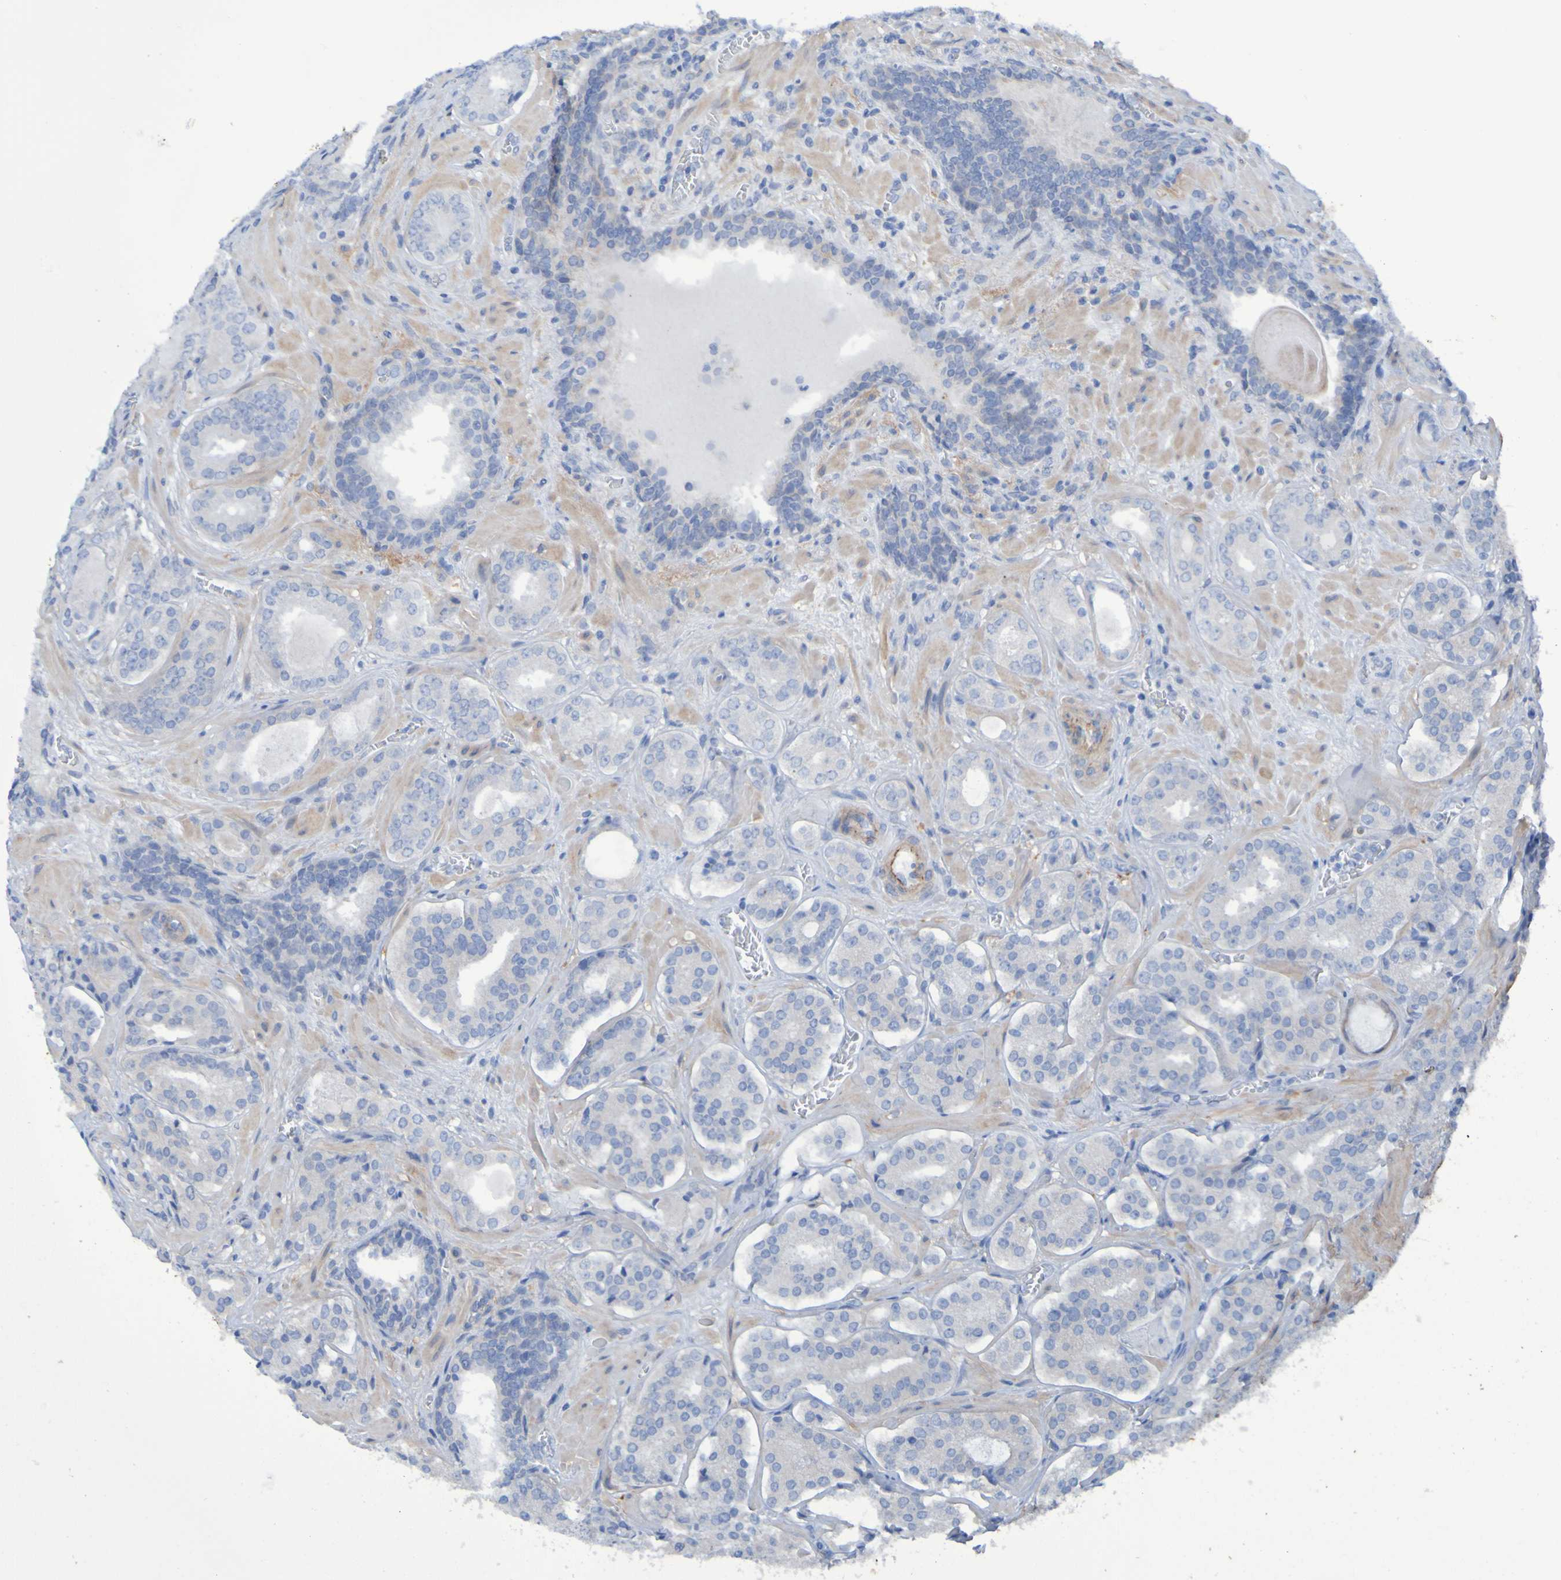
{"staining": {"intensity": "negative", "quantity": "none", "location": "none"}, "tissue": "prostate cancer", "cell_type": "Tumor cells", "image_type": "cancer", "snomed": [{"axis": "morphology", "description": "Adenocarcinoma, High grade"}, {"axis": "topography", "description": "Prostate"}], "caption": "An image of human adenocarcinoma (high-grade) (prostate) is negative for staining in tumor cells.", "gene": "LPP", "patient": {"sex": "male", "age": 60}}